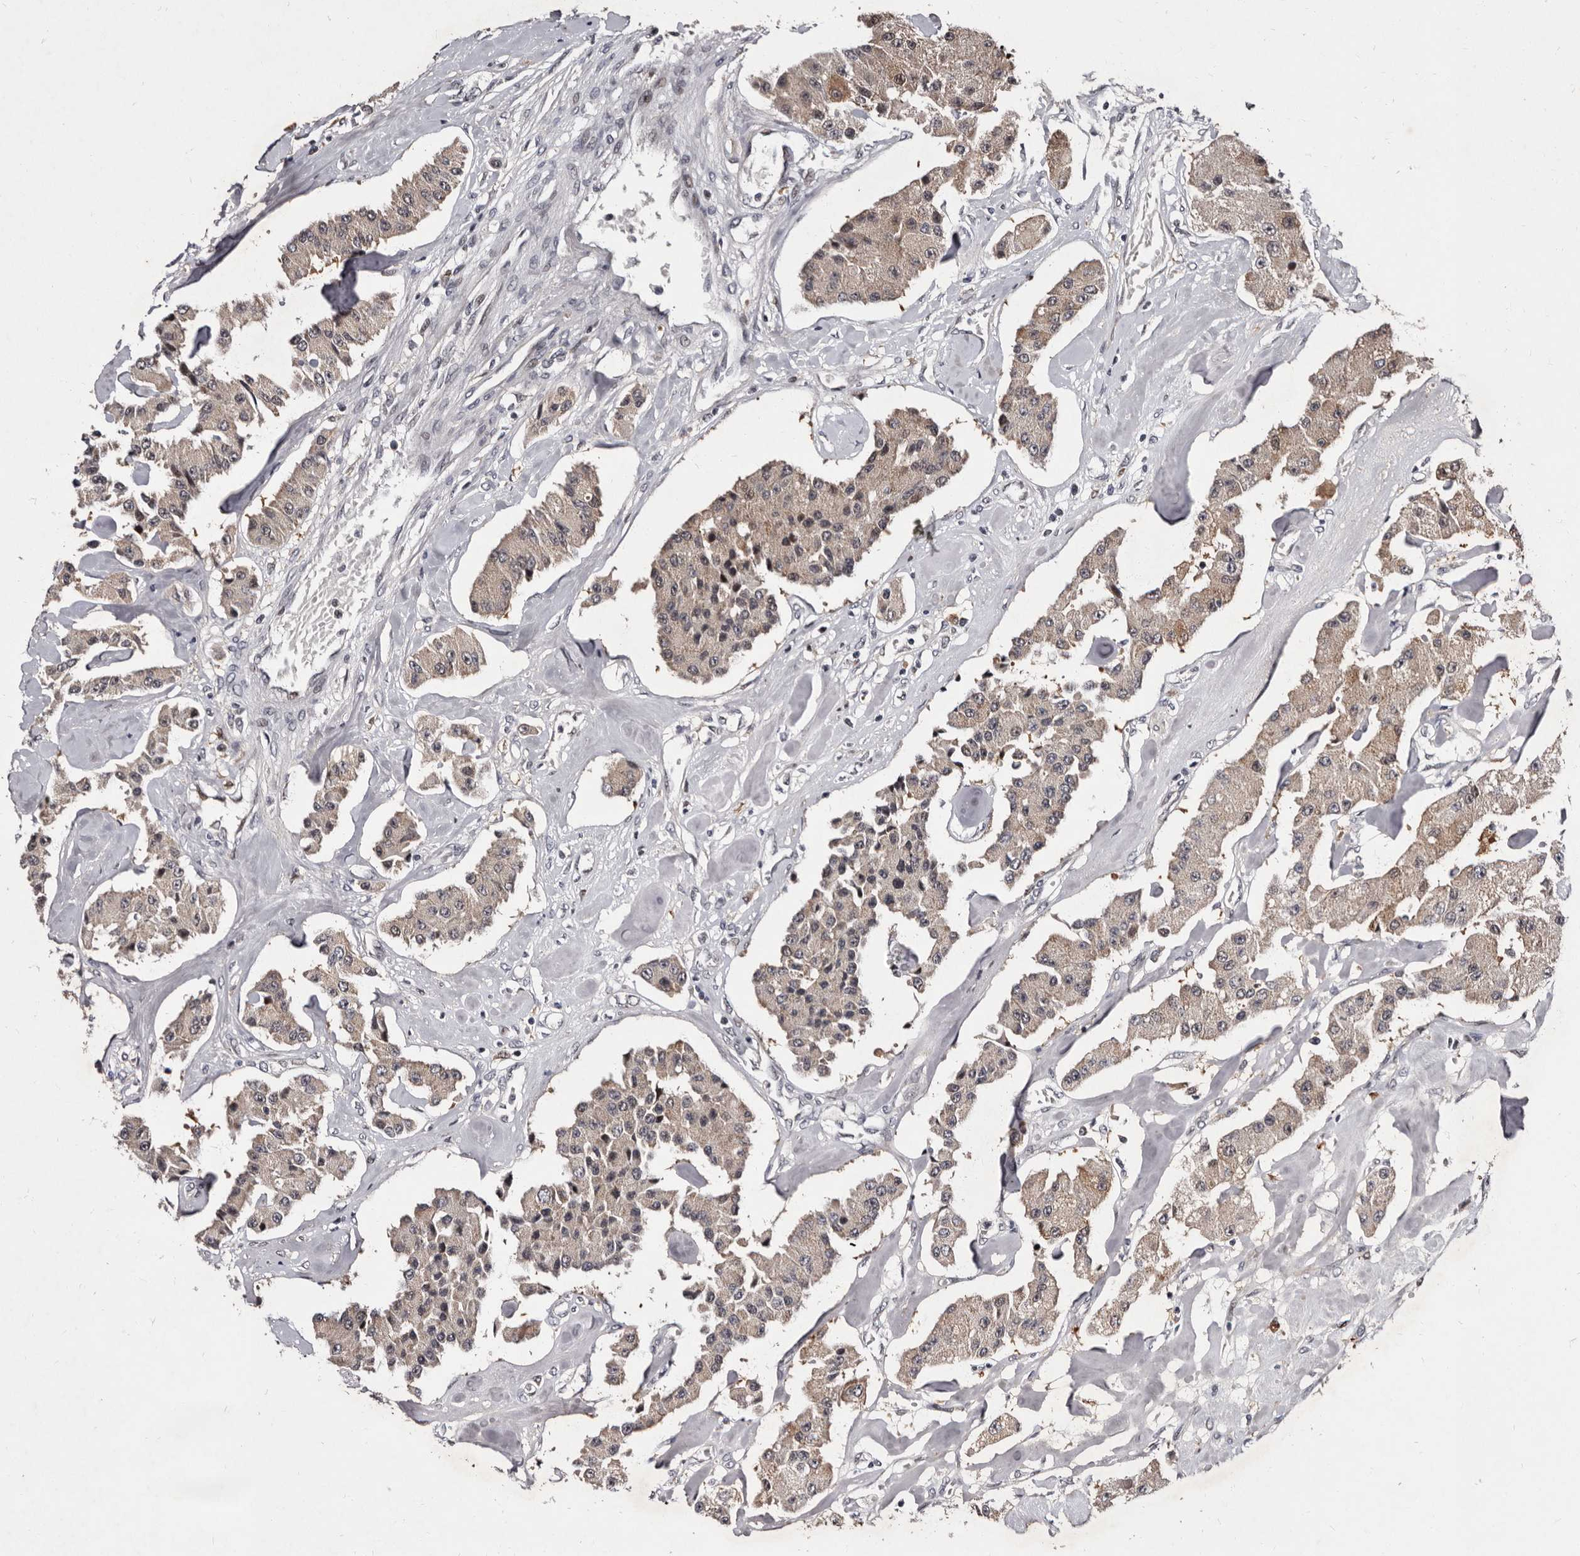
{"staining": {"intensity": "weak", "quantity": ">75%", "location": "cytoplasmic/membranous,nuclear"}, "tissue": "carcinoid", "cell_type": "Tumor cells", "image_type": "cancer", "snomed": [{"axis": "morphology", "description": "Carcinoid, malignant, NOS"}, {"axis": "topography", "description": "Pancreas"}], "caption": "A brown stain labels weak cytoplasmic/membranous and nuclear positivity of a protein in human carcinoid tumor cells. (IHC, brightfield microscopy, high magnification).", "gene": "TNKS", "patient": {"sex": "male", "age": 41}}